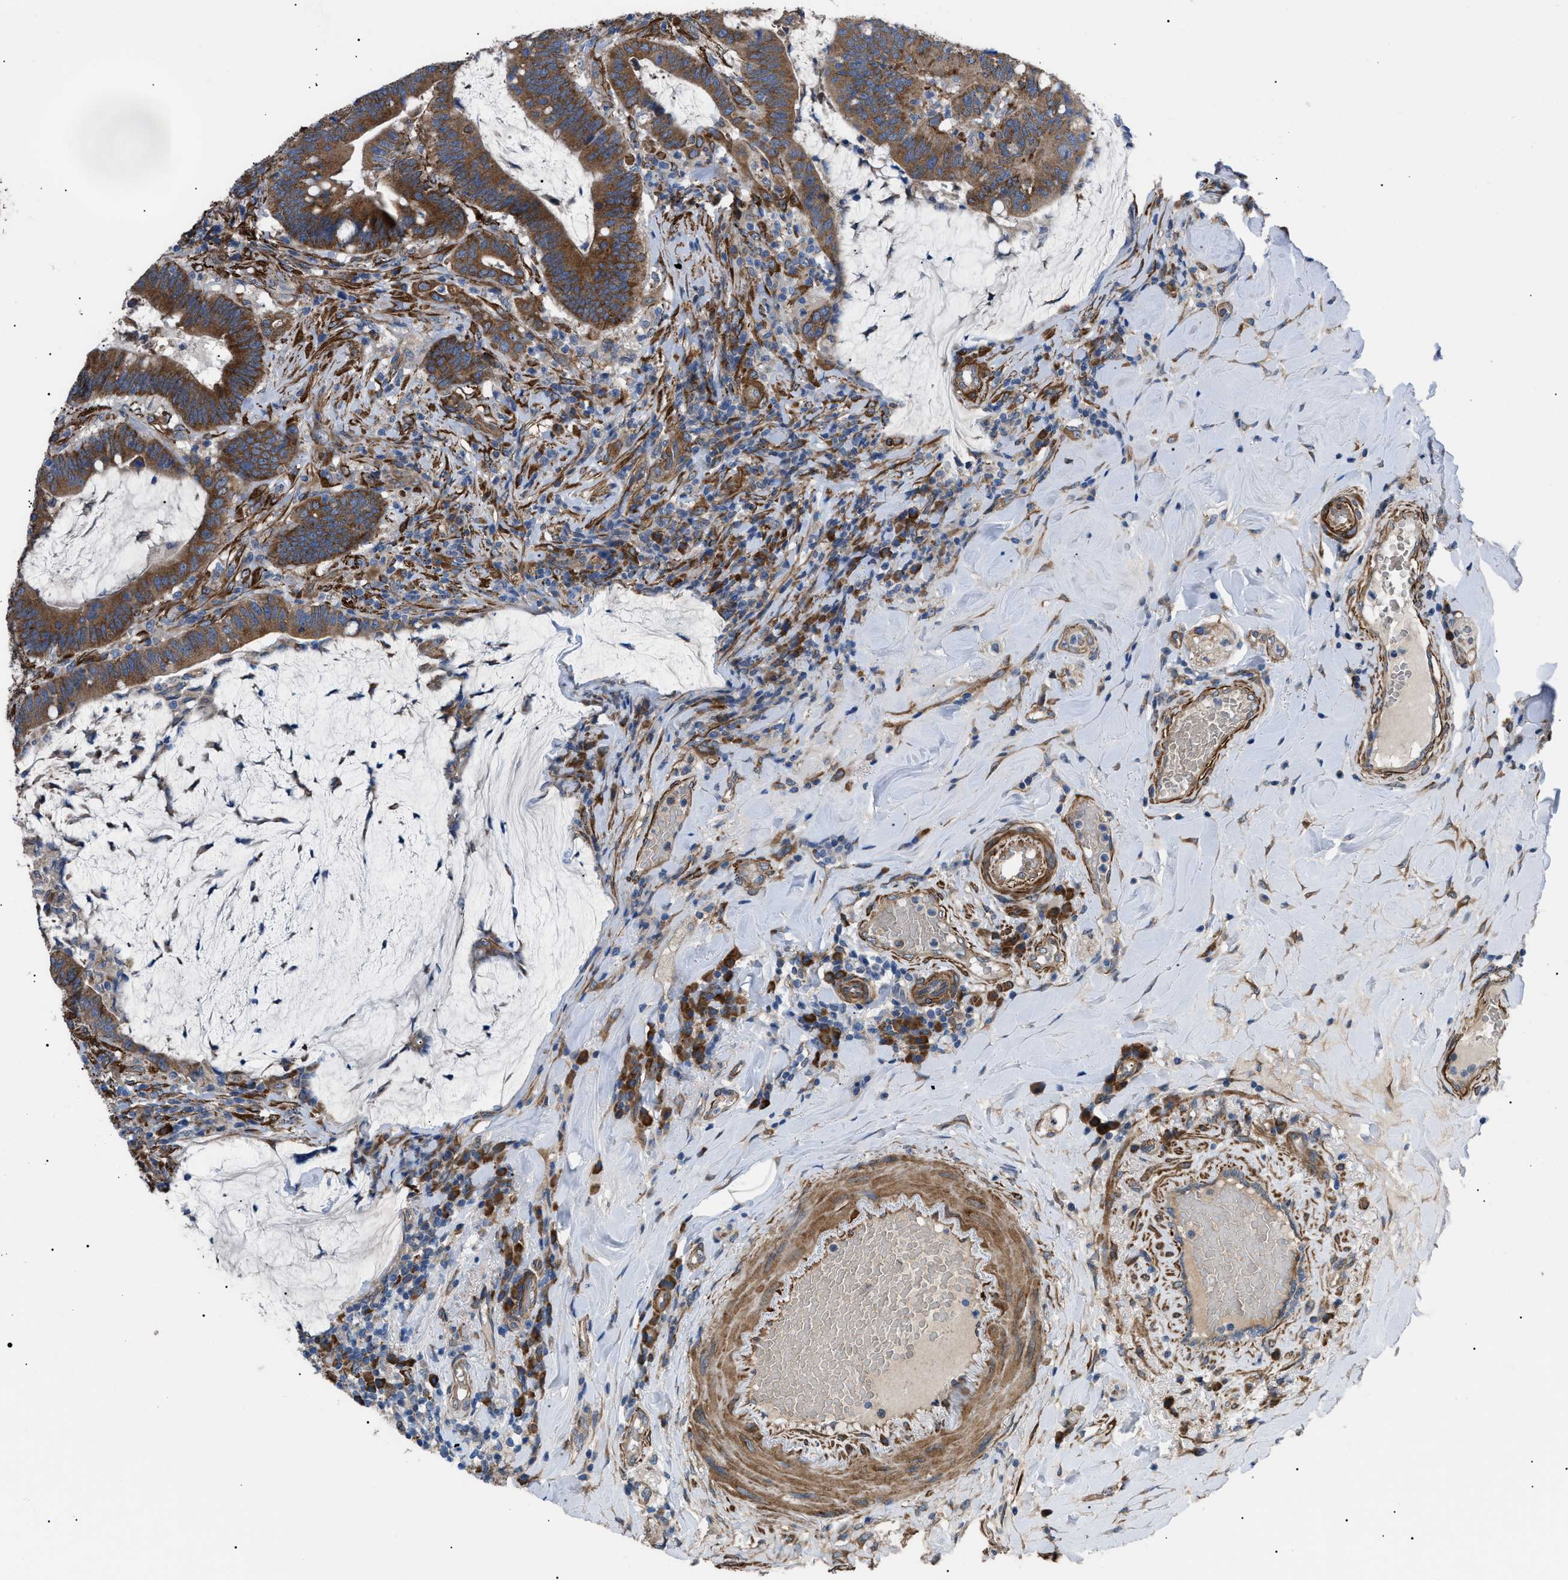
{"staining": {"intensity": "strong", "quantity": ">75%", "location": "cytoplasmic/membranous"}, "tissue": "colorectal cancer", "cell_type": "Tumor cells", "image_type": "cancer", "snomed": [{"axis": "morphology", "description": "Normal tissue, NOS"}, {"axis": "morphology", "description": "Adenocarcinoma, NOS"}, {"axis": "topography", "description": "Colon"}], "caption": "Protein expression analysis of human colorectal cancer reveals strong cytoplasmic/membranous positivity in about >75% of tumor cells.", "gene": "MYO10", "patient": {"sex": "female", "age": 66}}